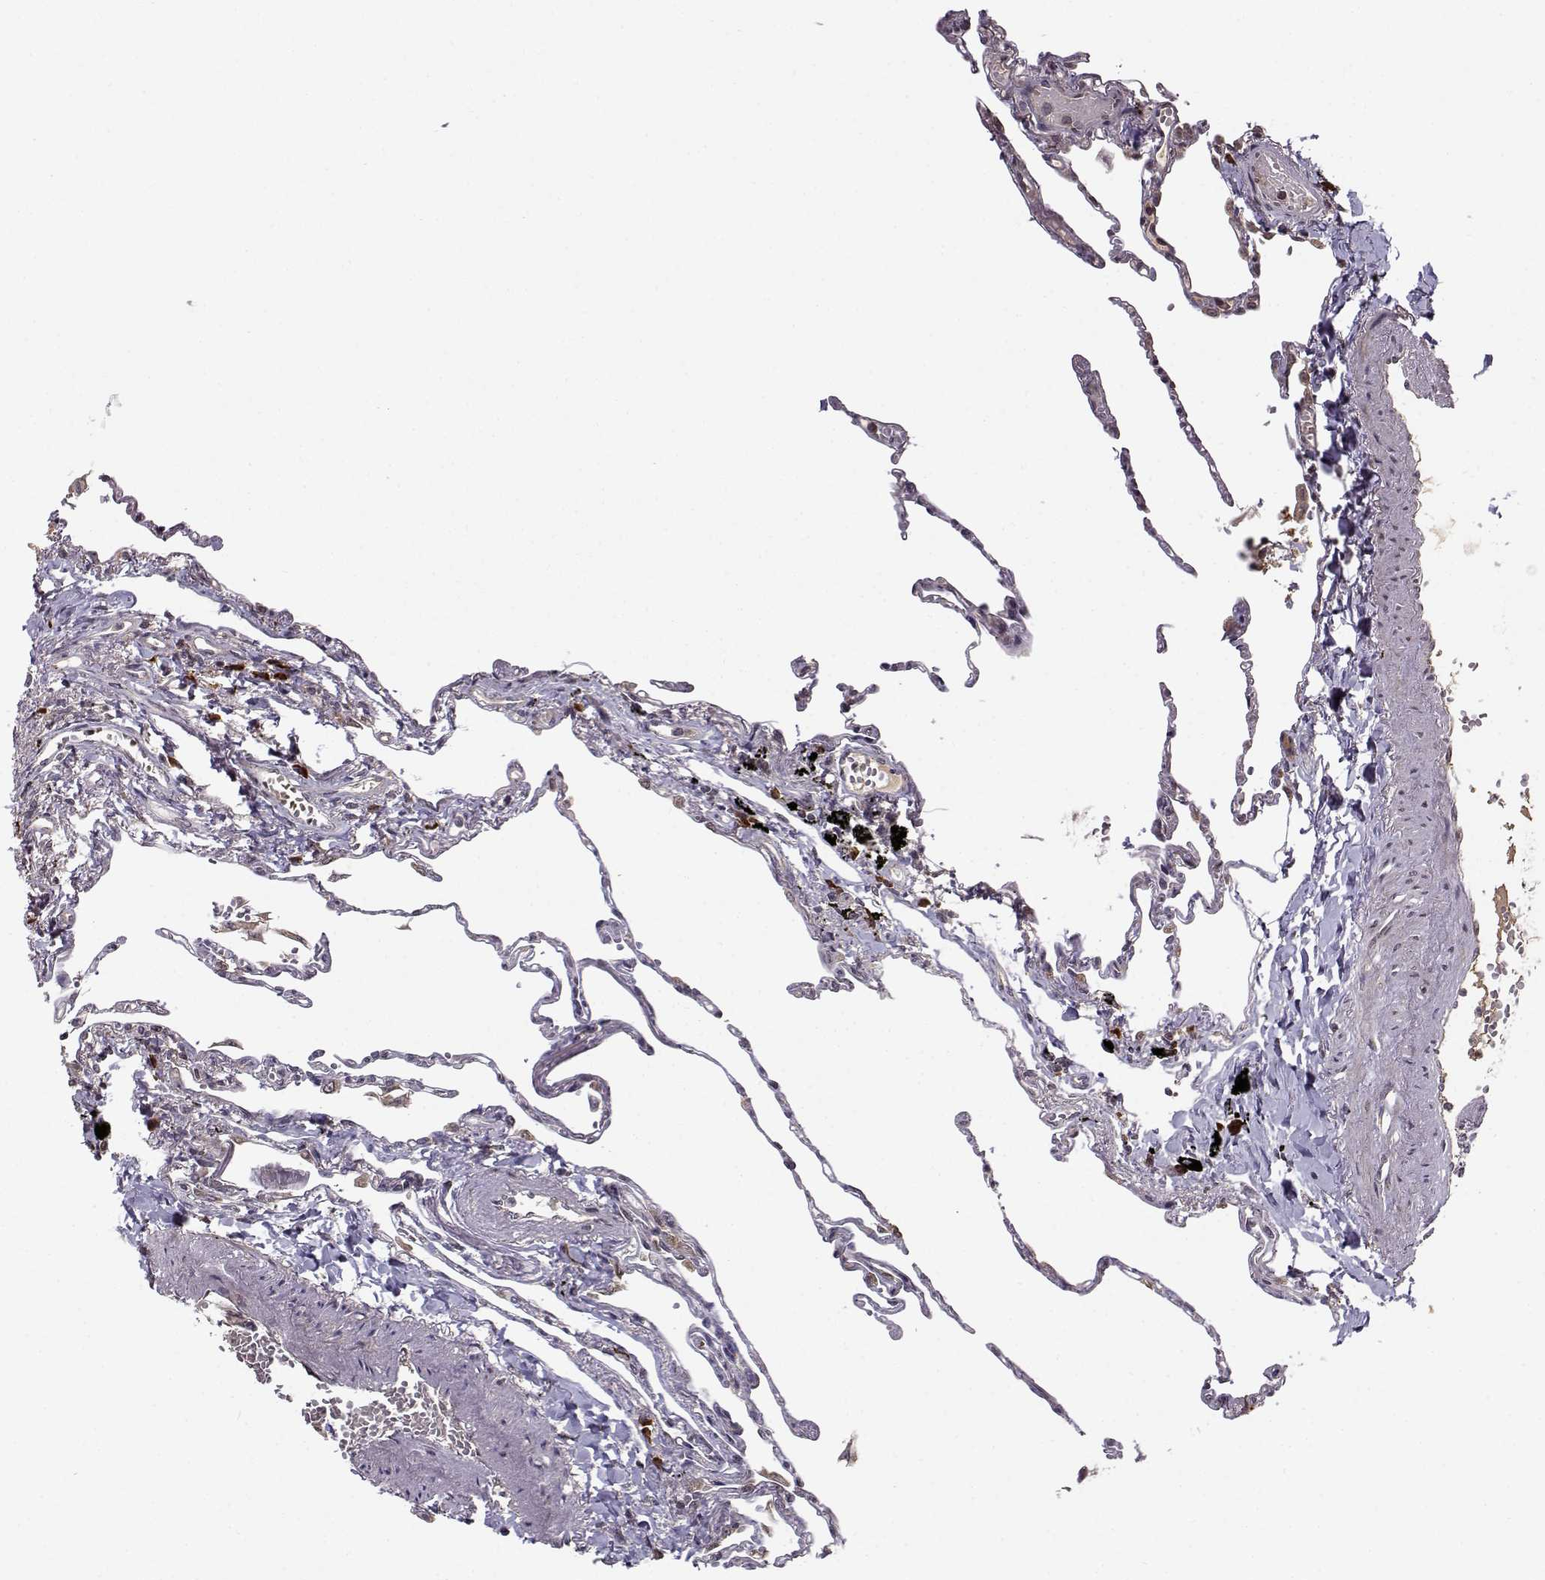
{"staining": {"intensity": "negative", "quantity": "none", "location": "none"}, "tissue": "lung", "cell_type": "Alveolar cells", "image_type": "normal", "snomed": [{"axis": "morphology", "description": "Normal tissue, NOS"}, {"axis": "topography", "description": "Lung"}], "caption": "Photomicrograph shows no significant protein expression in alveolar cells of benign lung.", "gene": "RPL31", "patient": {"sex": "male", "age": 78}}